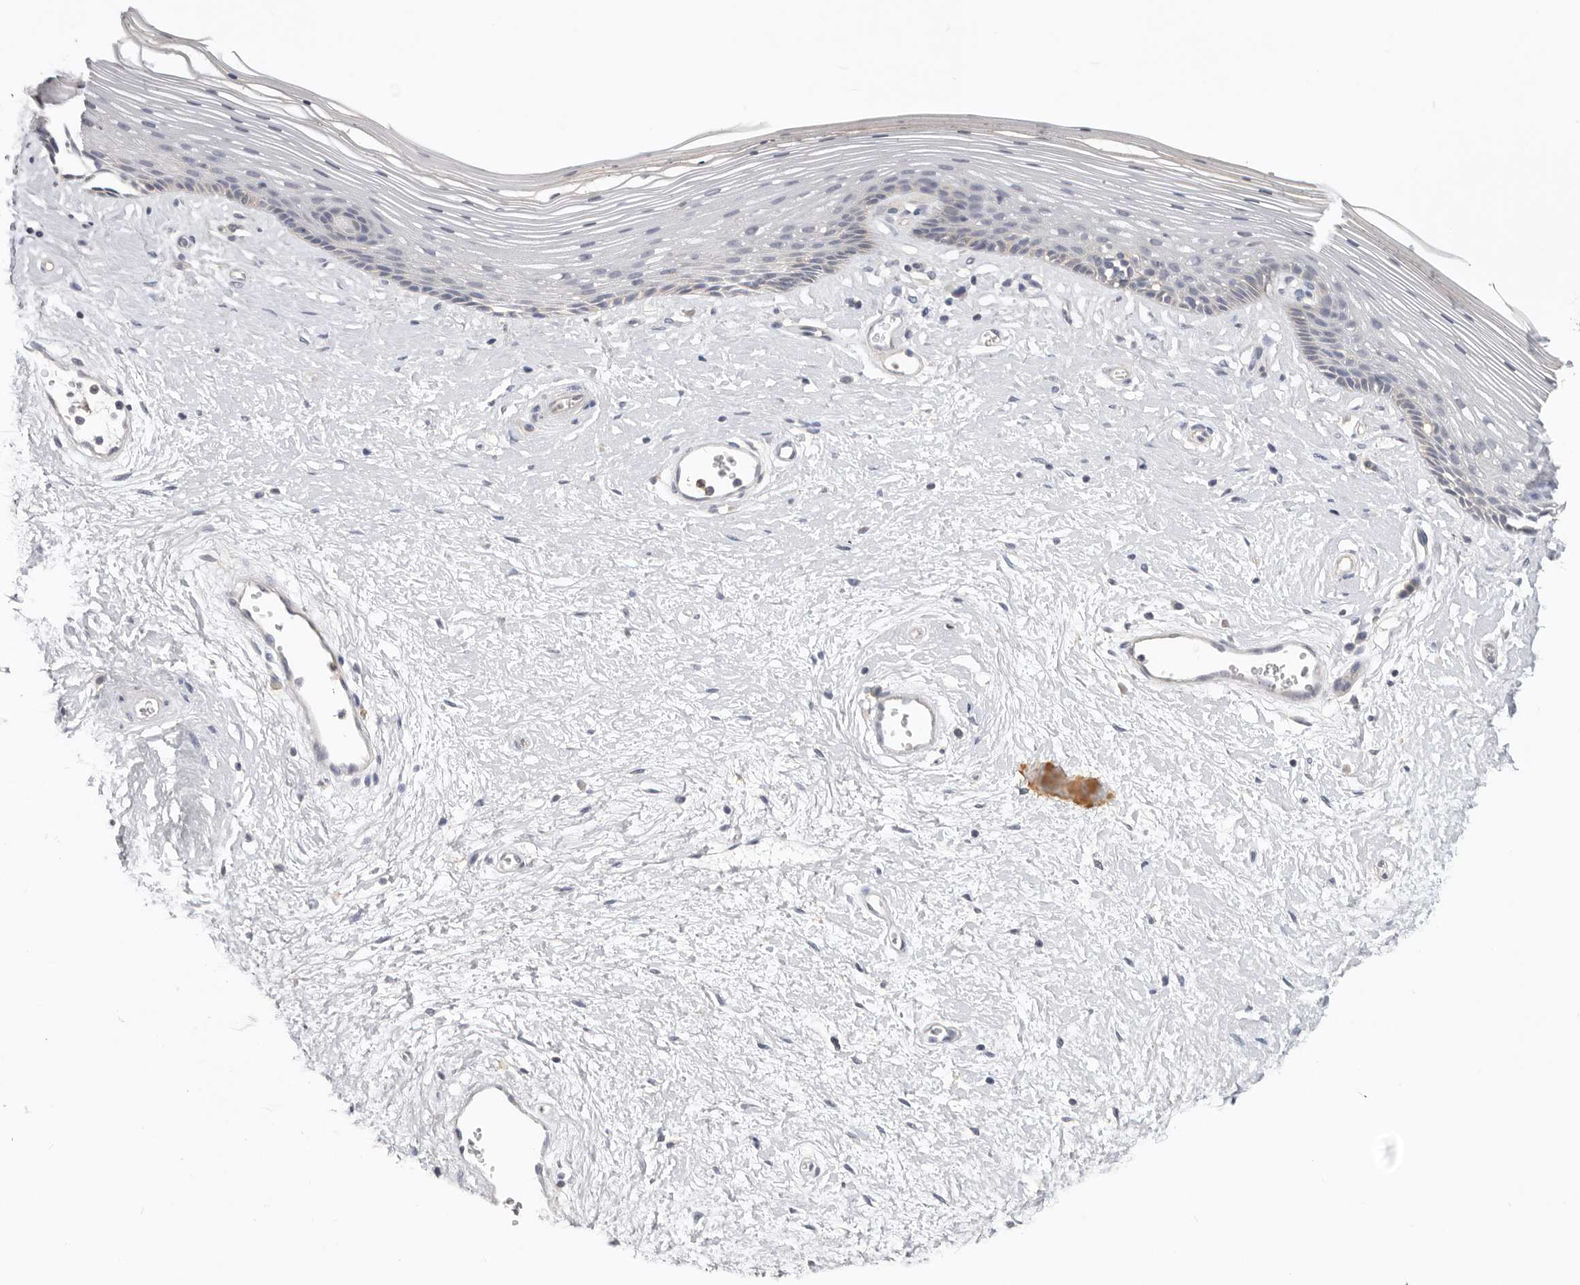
{"staining": {"intensity": "weak", "quantity": "<25%", "location": "cytoplasmic/membranous"}, "tissue": "vagina", "cell_type": "Squamous epithelial cells", "image_type": "normal", "snomed": [{"axis": "morphology", "description": "Normal tissue, NOS"}, {"axis": "topography", "description": "Vagina"}], "caption": "DAB (3,3'-diaminobenzidine) immunohistochemical staining of benign vagina shows no significant staining in squamous epithelial cells.", "gene": "WDTC1", "patient": {"sex": "female", "age": 46}}